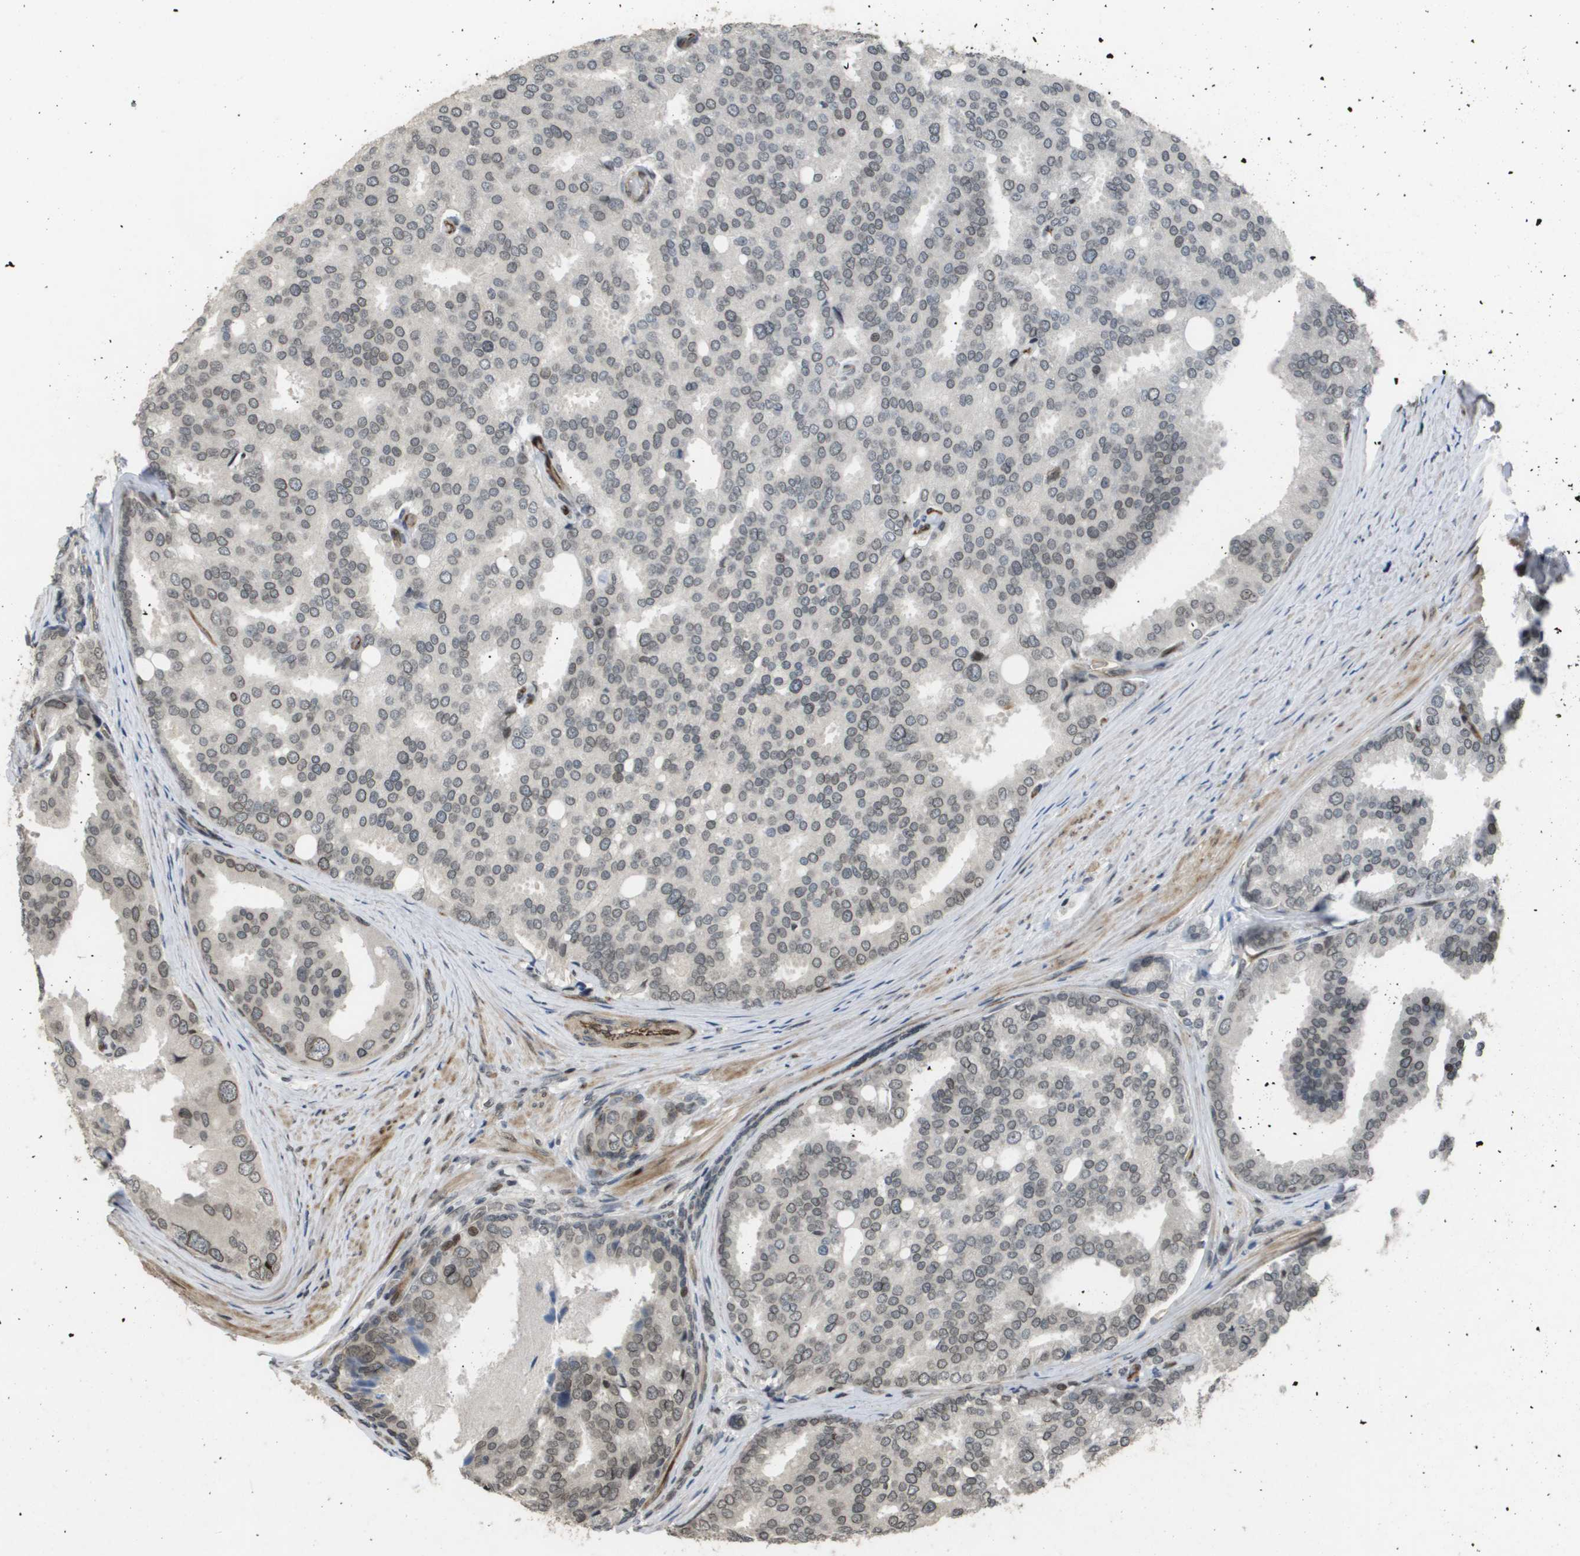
{"staining": {"intensity": "weak", "quantity": "<25%", "location": "nuclear"}, "tissue": "prostate cancer", "cell_type": "Tumor cells", "image_type": "cancer", "snomed": [{"axis": "morphology", "description": "Adenocarcinoma, High grade"}, {"axis": "topography", "description": "Prostate"}], "caption": "Immunohistochemistry (IHC) of human prostate cancer (high-grade adenocarcinoma) shows no expression in tumor cells.", "gene": "KAT5", "patient": {"sex": "male", "age": 50}}